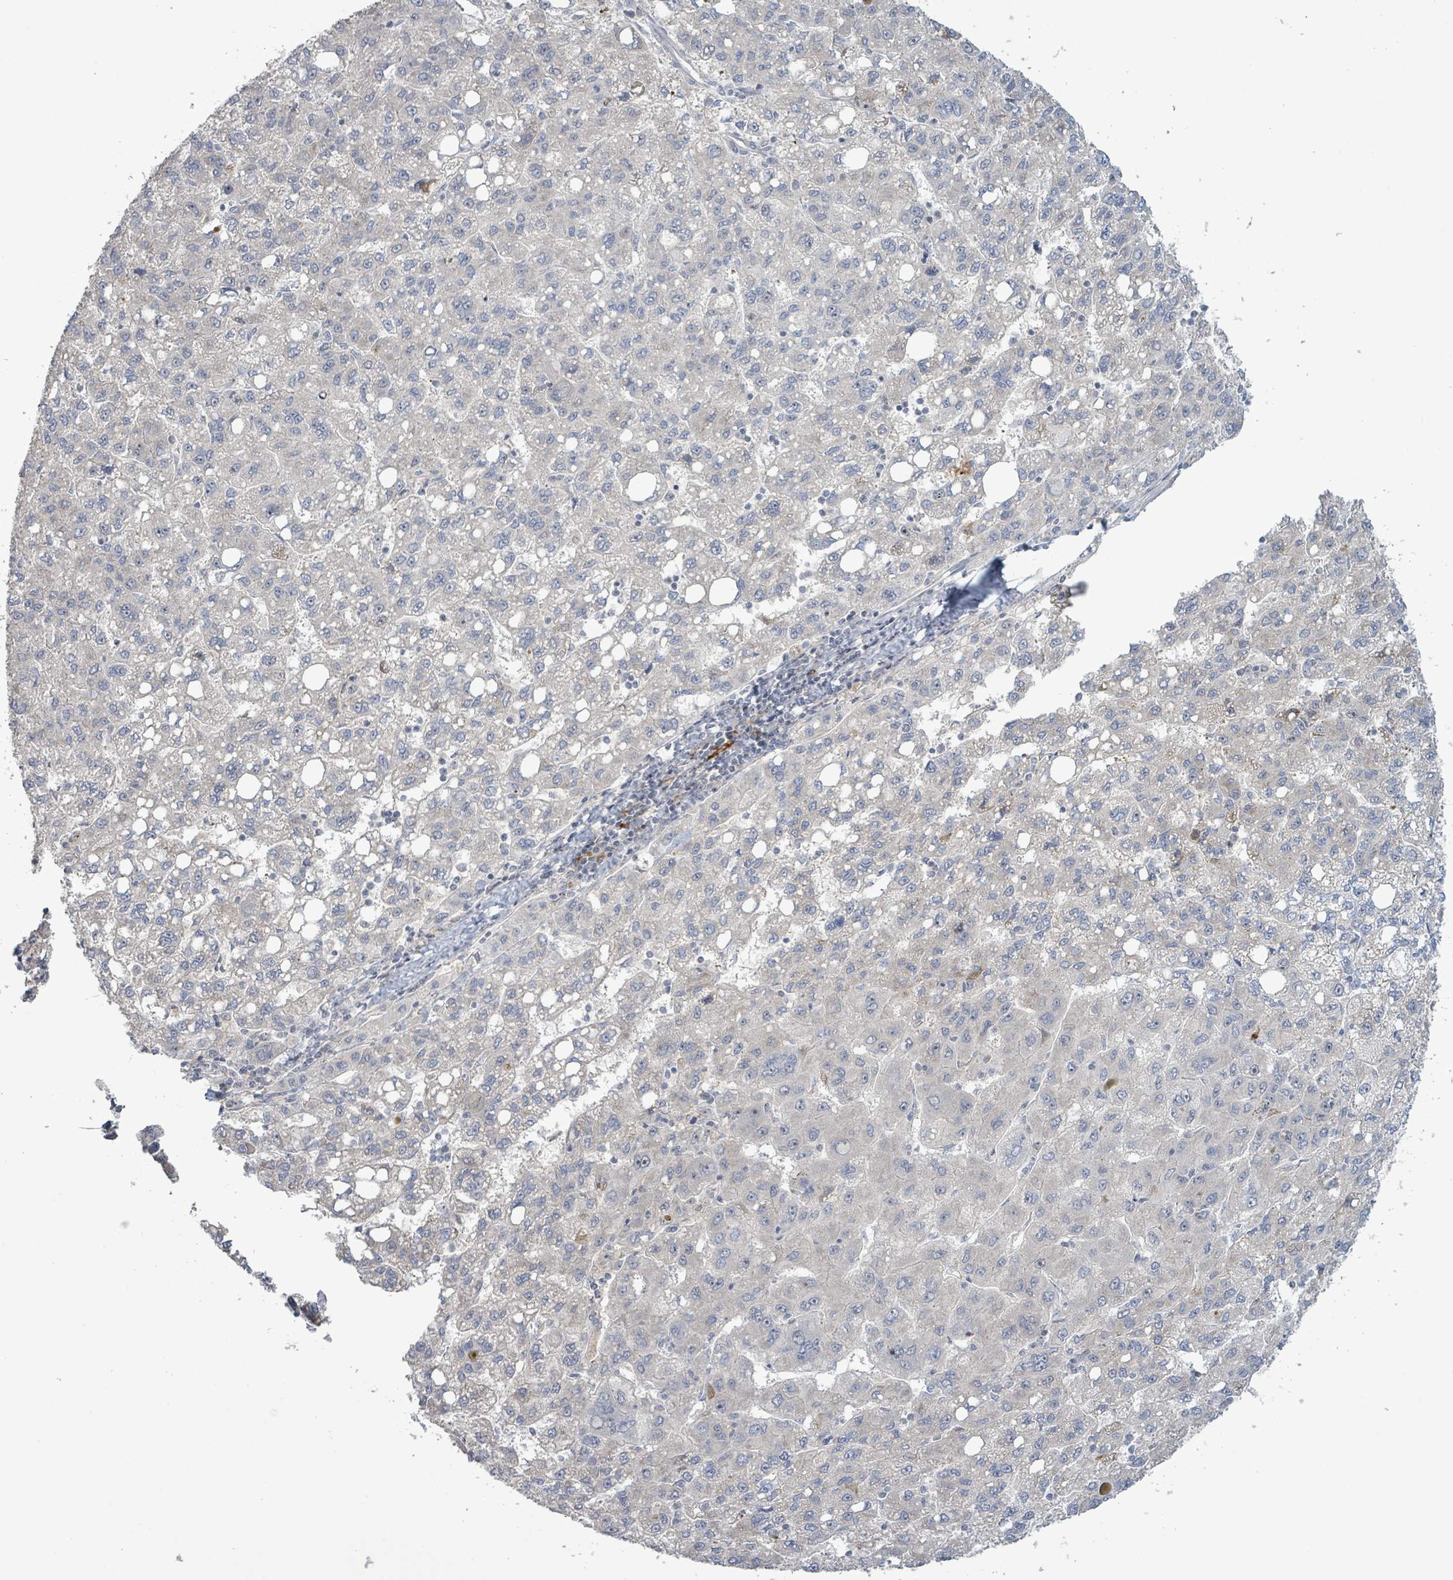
{"staining": {"intensity": "negative", "quantity": "none", "location": "none"}, "tissue": "liver cancer", "cell_type": "Tumor cells", "image_type": "cancer", "snomed": [{"axis": "morphology", "description": "Carcinoma, Hepatocellular, NOS"}, {"axis": "topography", "description": "Liver"}], "caption": "There is no significant positivity in tumor cells of liver cancer.", "gene": "LILRA4", "patient": {"sex": "female", "age": 82}}